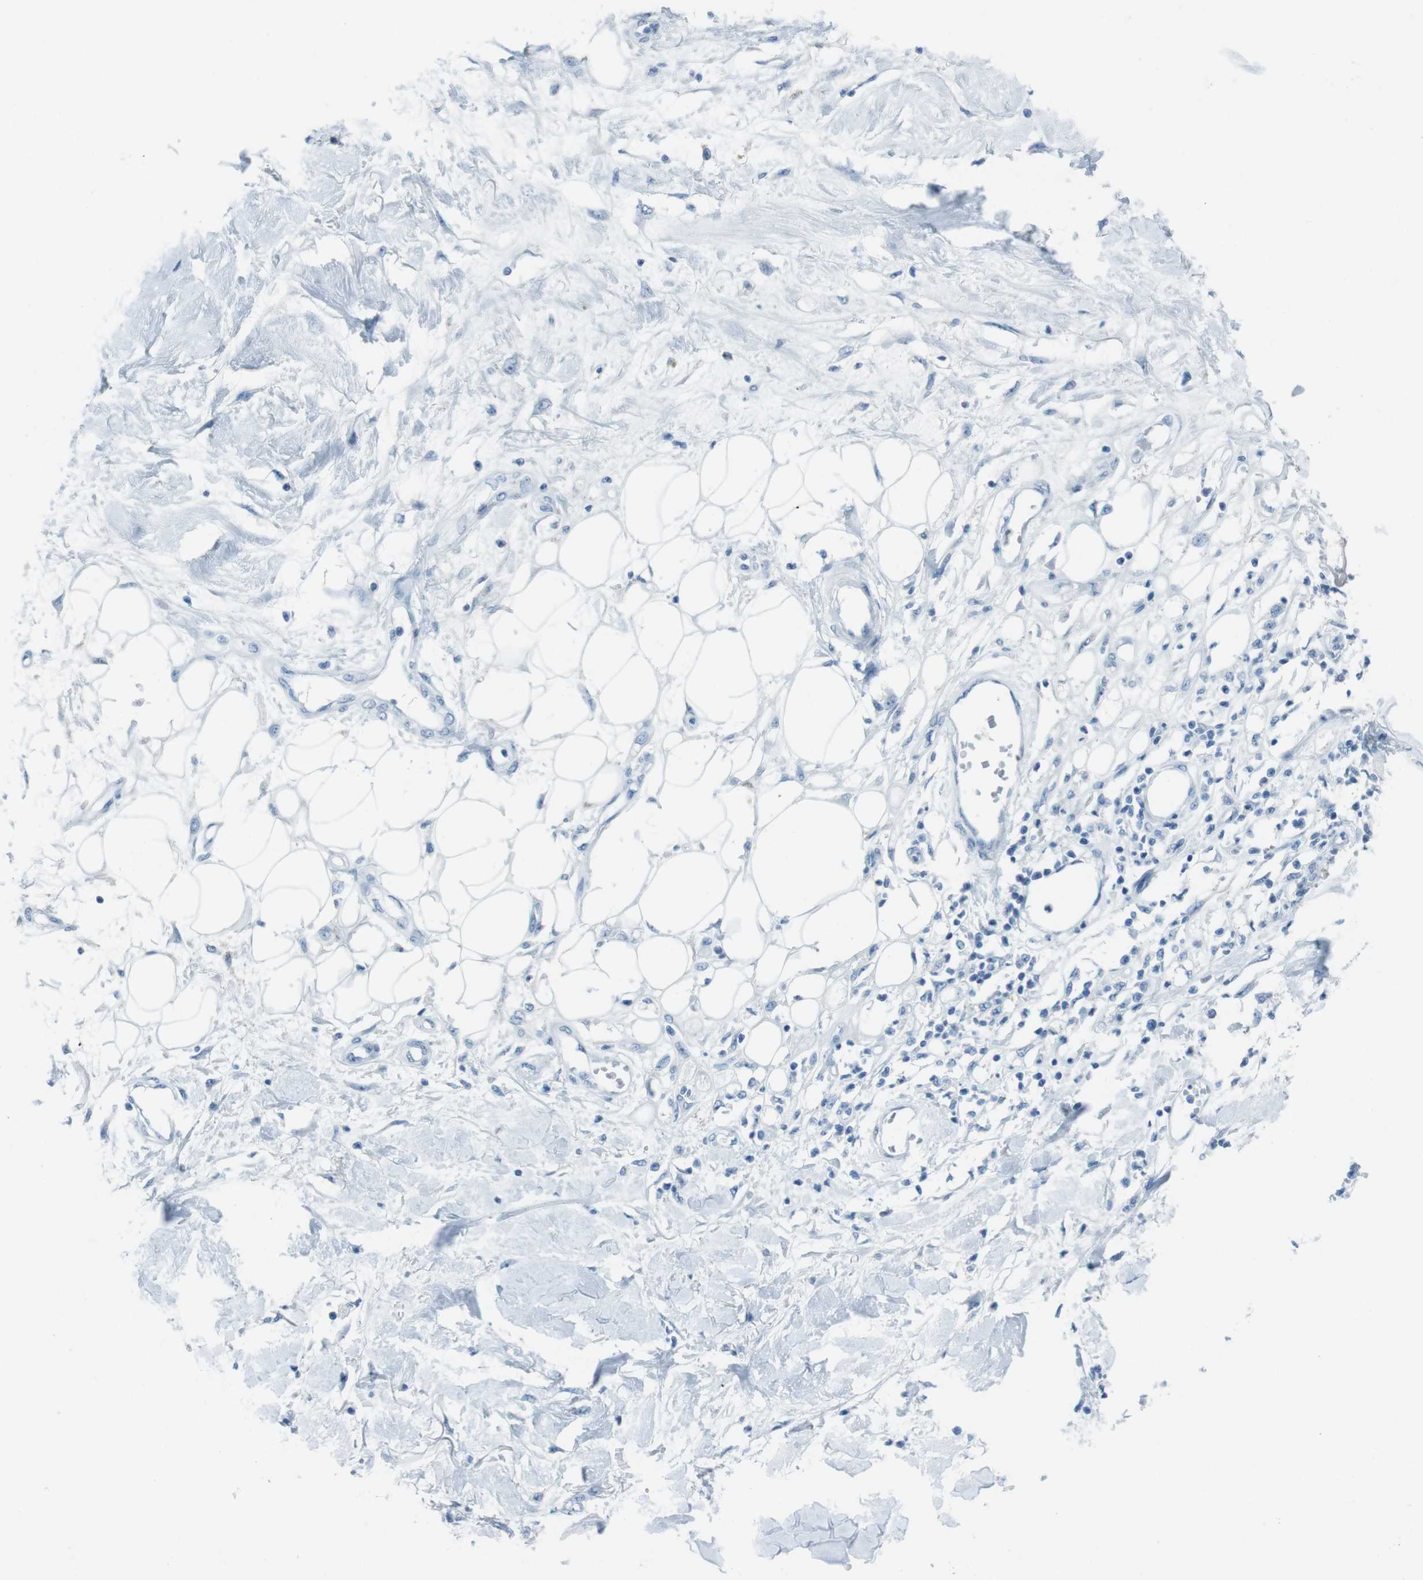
{"staining": {"intensity": "negative", "quantity": "none", "location": "none"}, "tissue": "adipose tissue", "cell_type": "Adipocytes", "image_type": "normal", "snomed": [{"axis": "morphology", "description": "Normal tissue, NOS"}, {"axis": "morphology", "description": "Squamous cell carcinoma, NOS"}, {"axis": "topography", "description": "Skin"}, {"axis": "topography", "description": "Peripheral nerve tissue"}], "caption": "Immunohistochemical staining of normal adipose tissue exhibits no significant positivity in adipocytes. The staining is performed using DAB (3,3'-diaminobenzidine) brown chromogen with nuclei counter-stained in using hematoxylin.", "gene": "TMEM207", "patient": {"sex": "male", "age": 83}}